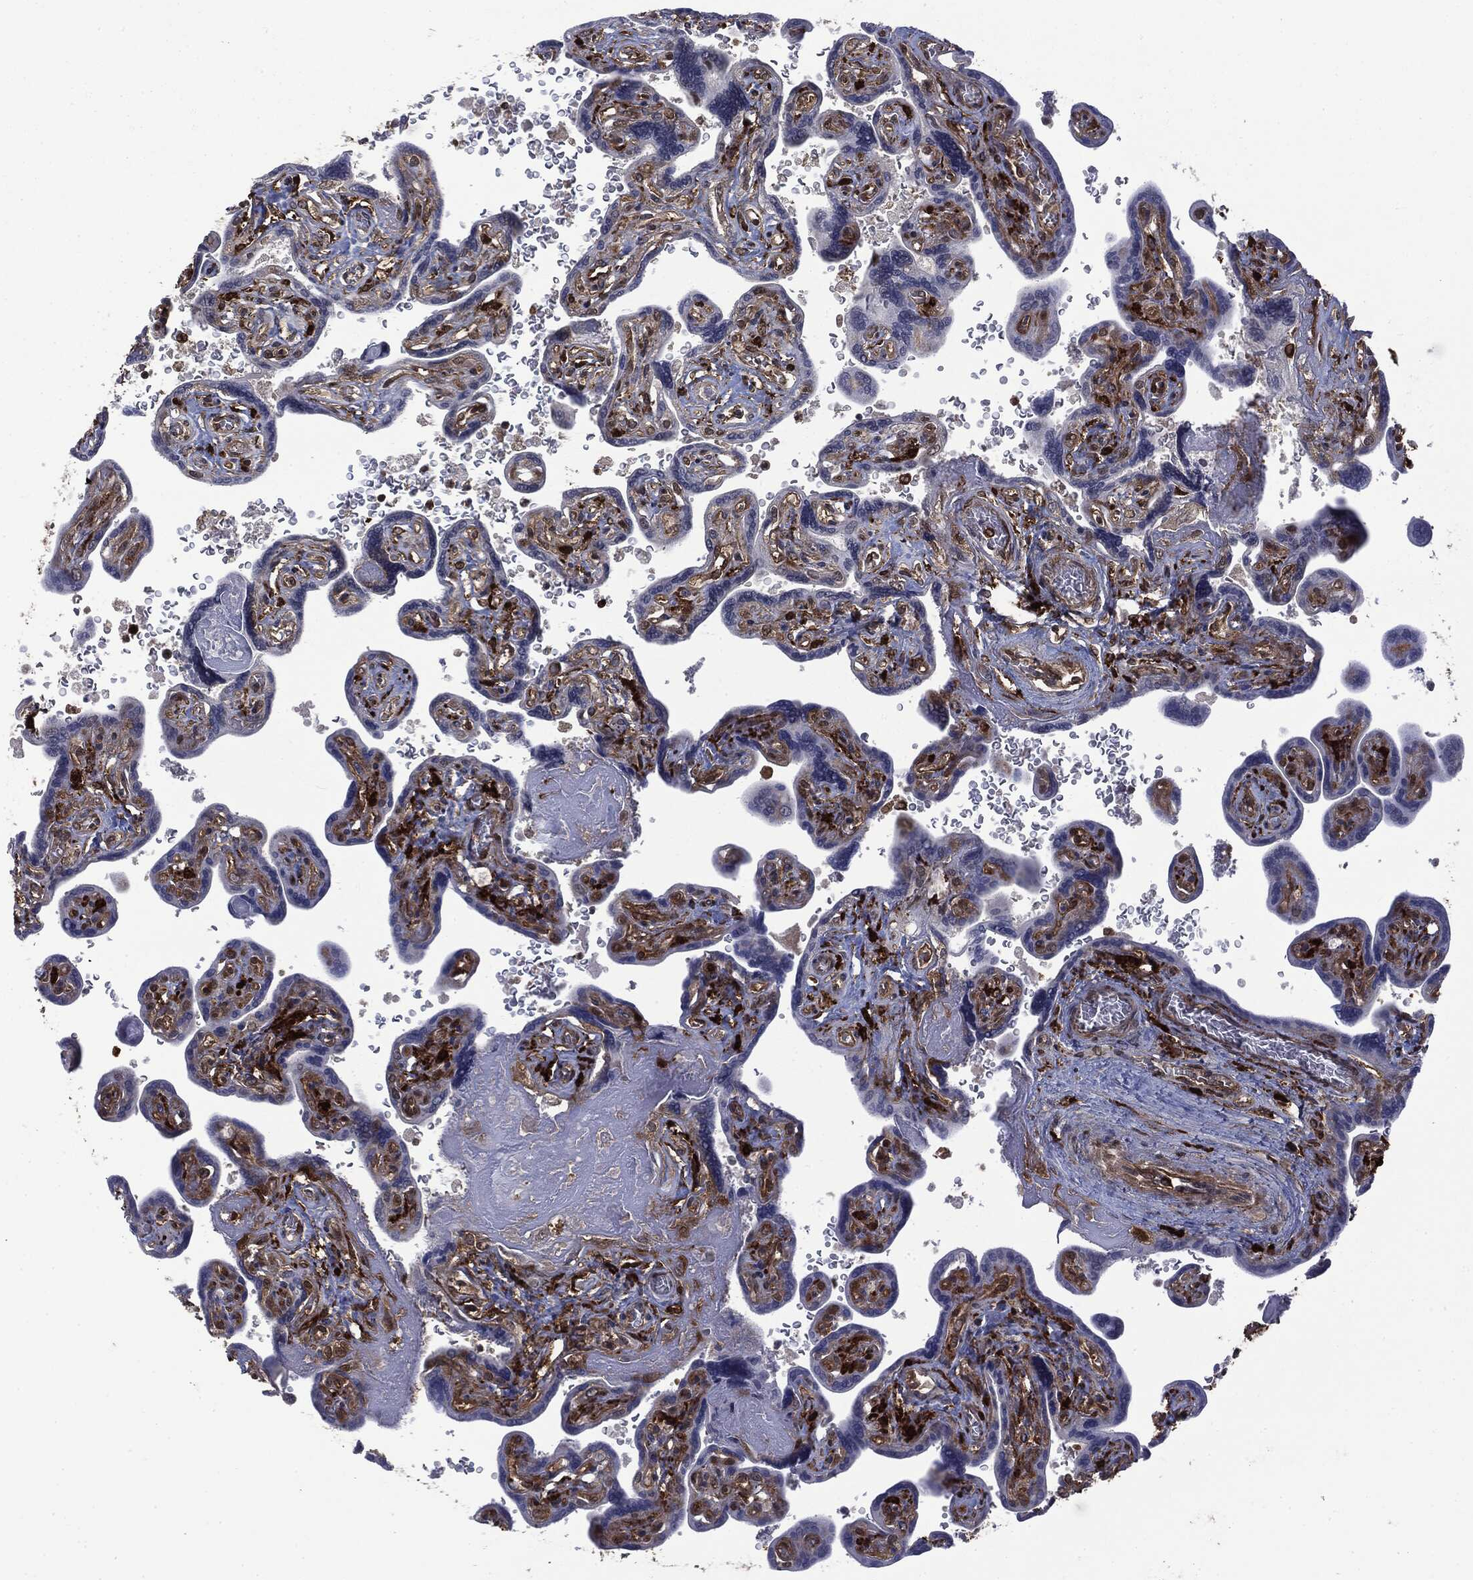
{"staining": {"intensity": "moderate", "quantity": ">75%", "location": "cytoplasmic/membranous"}, "tissue": "placenta", "cell_type": "Decidual cells", "image_type": "normal", "snomed": [{"axis": "morphology", "description": "Normal tissue, NOS"}, {"axis": "topography", "description": "Placenta"}], "caption": "Placenta stained for a protein demonstrates moderate cytoplasmic/membranous positivity in decidual cells. Nuclei are stained in blue.", "gene": "SNX5", "patient": {"sex": "female", "age": 32}}